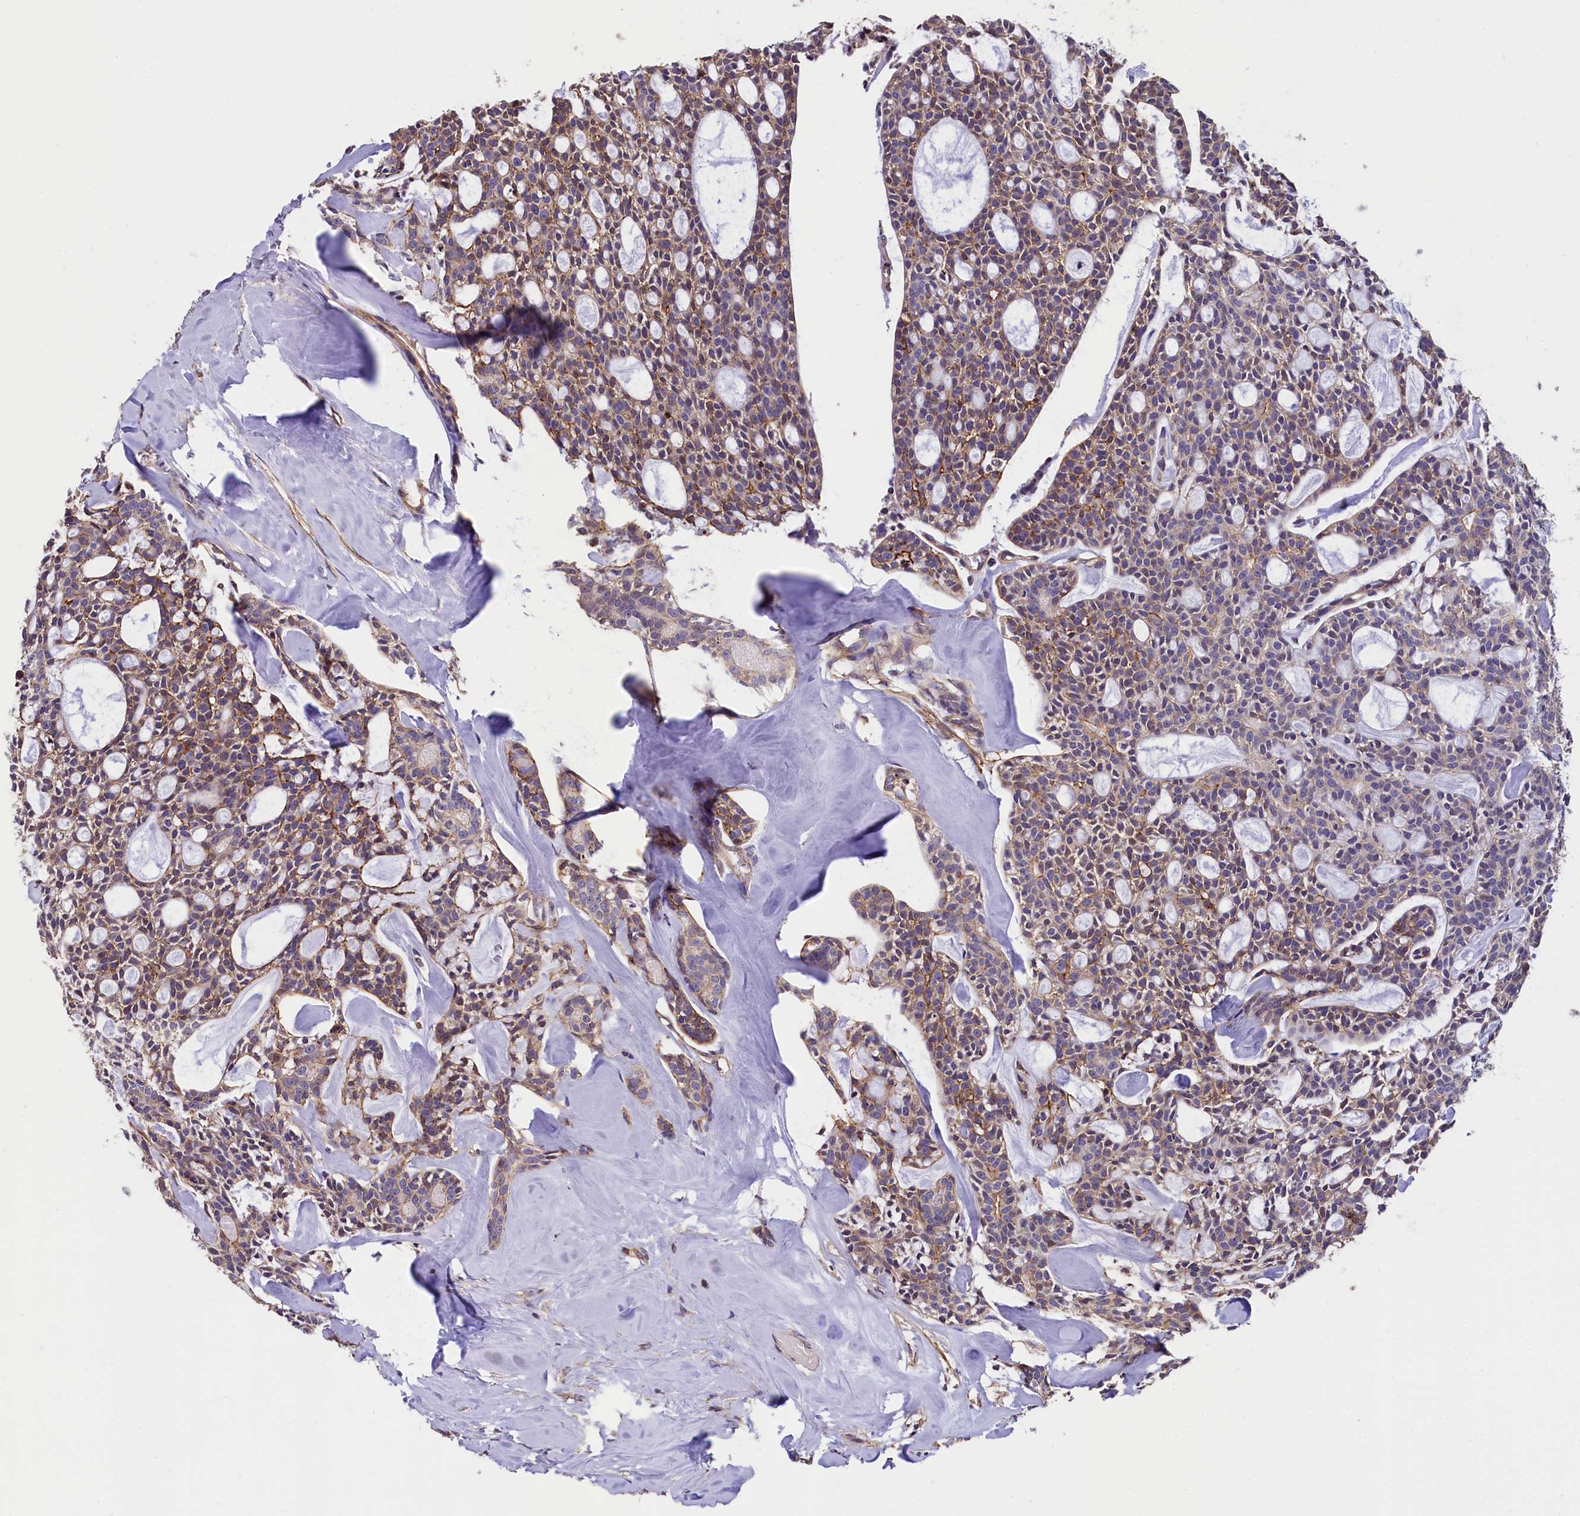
{"staining": {"intensity": "moderate", "quantity": ">75%", "location": "cytoplasmic/membranous"}, "tissue": "head and neck cancer", "cell_type": "Tumor cells", "image_type": "cancer", "snomed": [{"axis": "morphology", "description": "Adenocarcinoma, NOS"}, {"axis": "topography", "description": "Salivary gland"}, {"axis": "topography", "description": "Head-Neck"}], "caption": "An image of human head and neck cancer stained for a protein demonstrates moderate cytoplasmic/membranous brown staining in tumor cells. (Brightfield microscopy of DAB IHC at high magnification).", "gene": "ZNF2", "patient": {"sex": "male", "age": 55}}